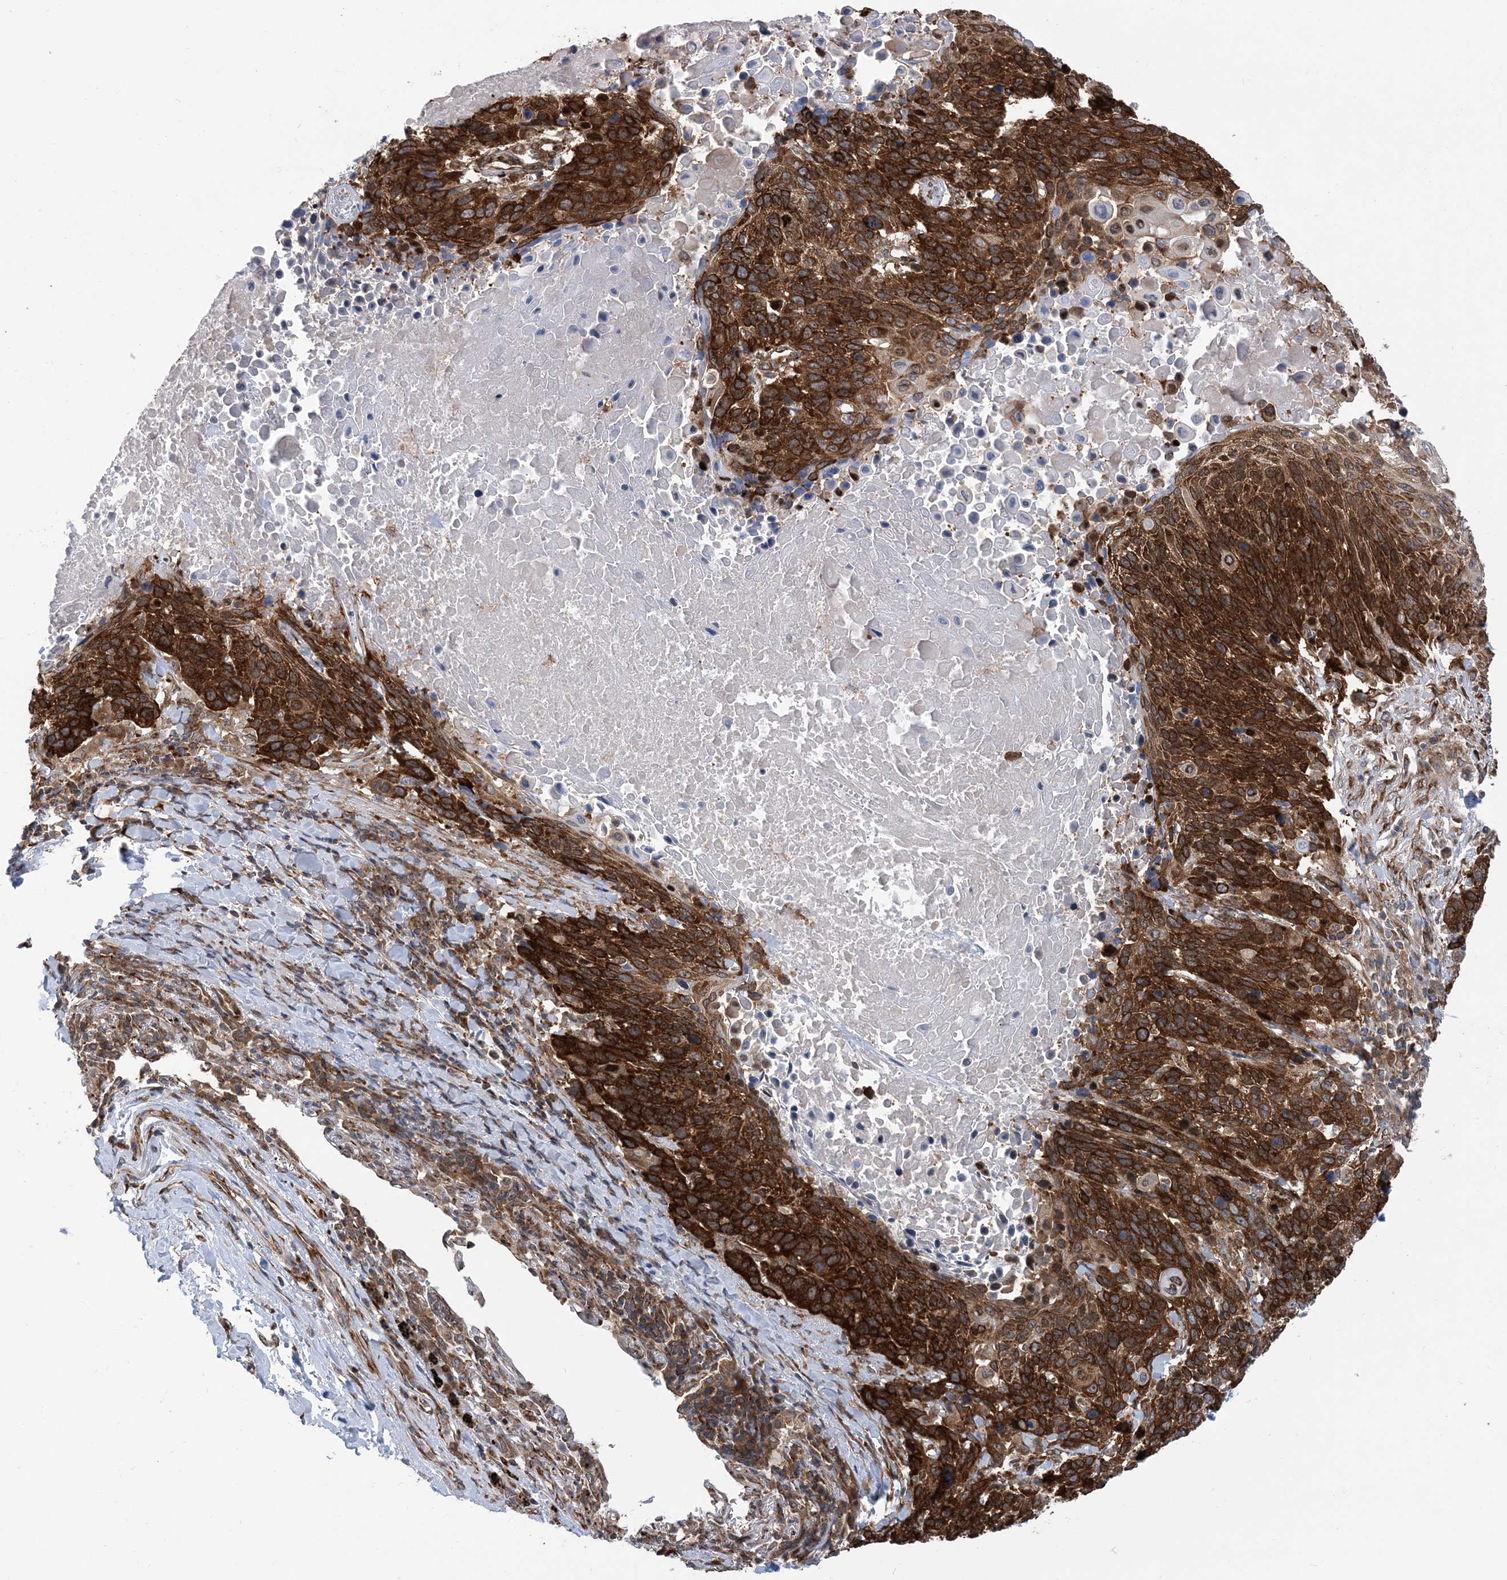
{"staining": {"intensity": "strong", "quantity": ">75%", "location": "cytoplasmic/membranous"}, "tissue": "lung cancer", "cell_type": "Tumor cells", "image_type": "cancer", "snomed": [{"axis": "morphology", "description": "Squamous cell carcinoma, NOS"}, {"axis": "topography", "description": "Lung"}], "caption": "This is a histology image of IHC staining of squamous cell carcinoma (lung), which shows strong expression in the cytoplasmic/membranous of tumor cells.", "gene": "PHF1", "patient": {"sex": "male", "age": 66}}